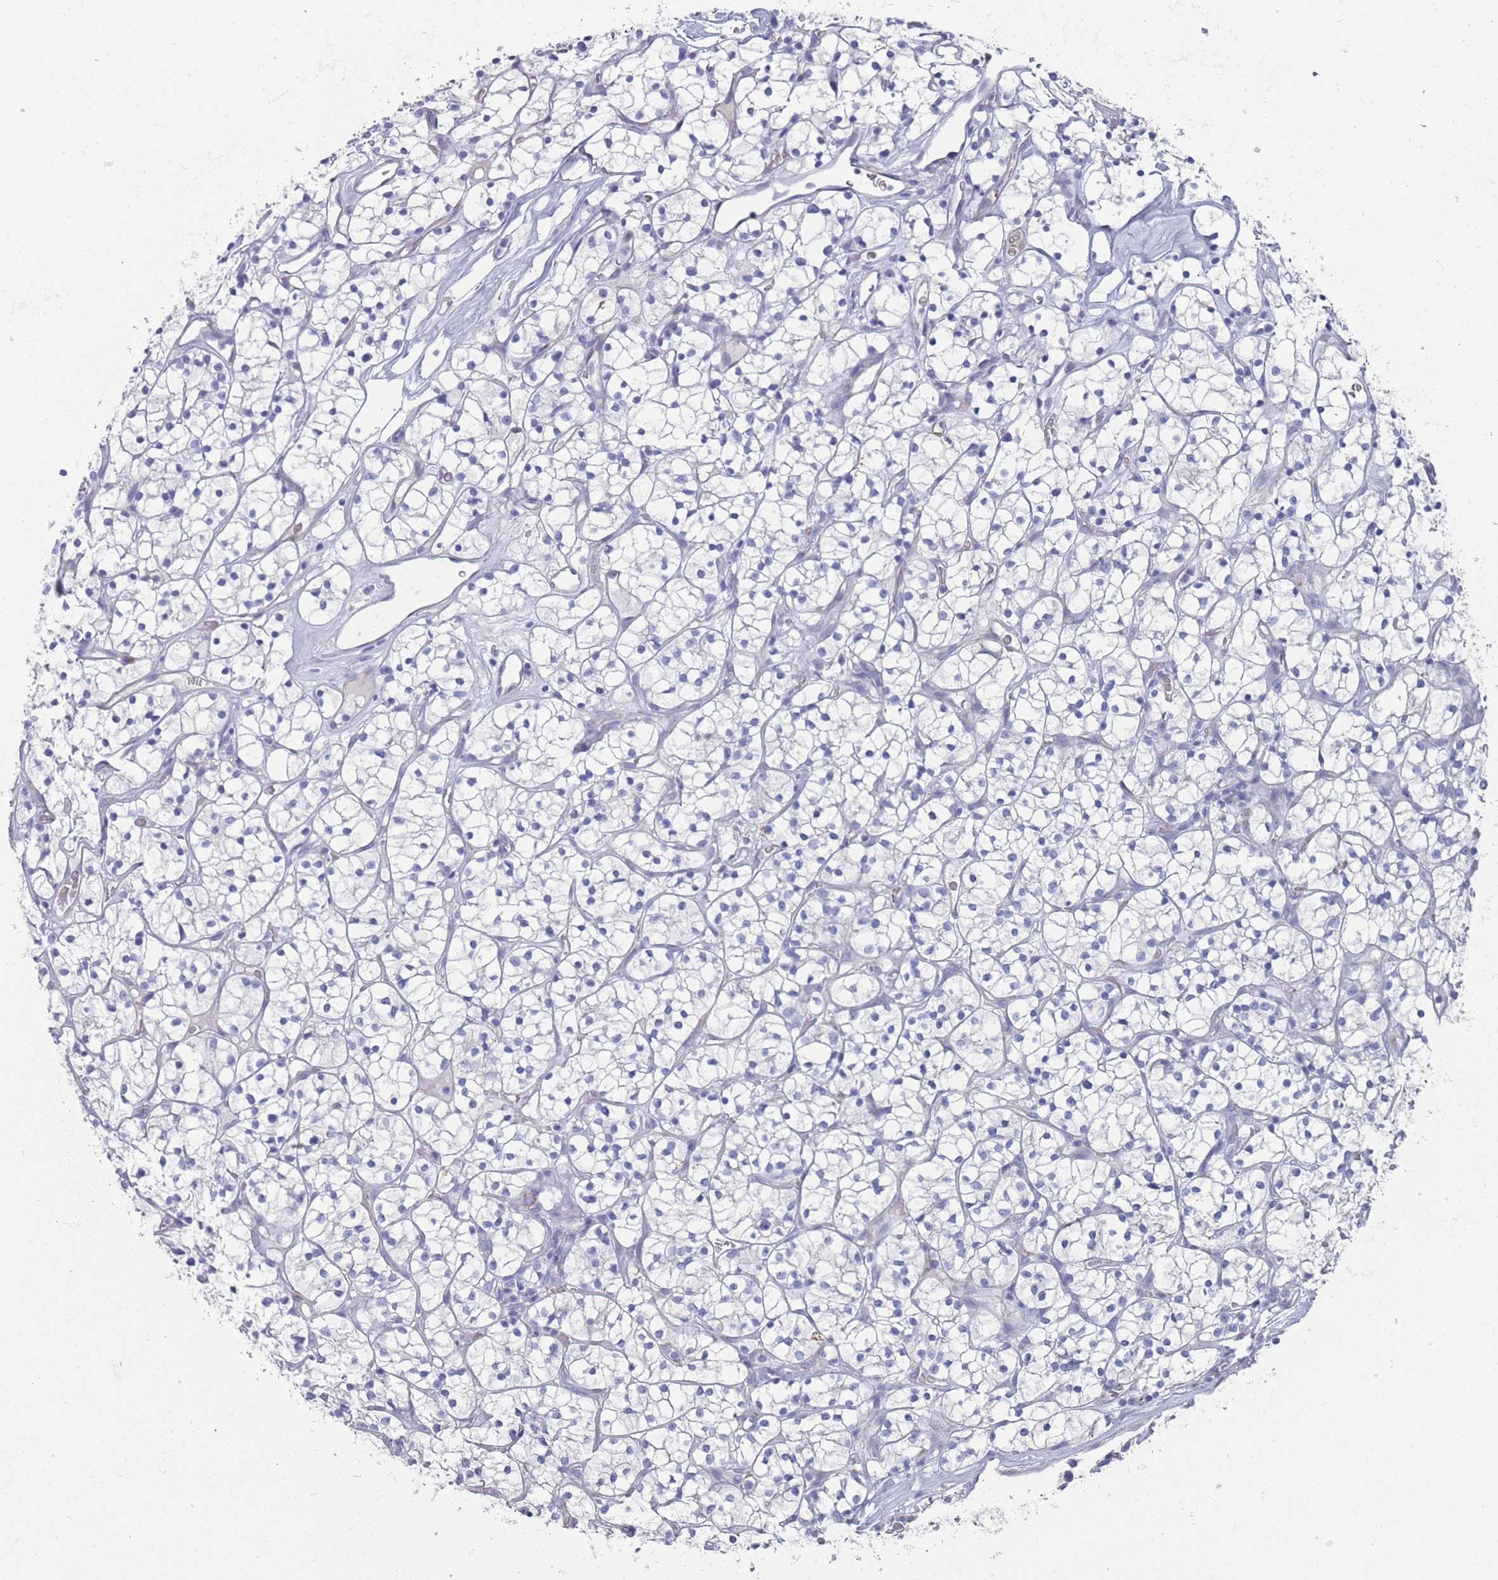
{"staining": {"intensity": "negative", "quantity": "none", "location": "none"}, "tissue": "renal cancer", "cell_type": "Tumor cells", "image_type": "cancer", "snomed": [{"axis": "morphology", "description": "Adenocarcinoma, NOS"}, {"axis": "topography", "description": "Kidney"}], "caption": "This is an immunohistochemistry photomicrograph of renal cancer (adenocarcinoma). There is no staining in tumor cells.", "gene": "ST8SIA5", "patient": {"sex": "female", "age": 64}}